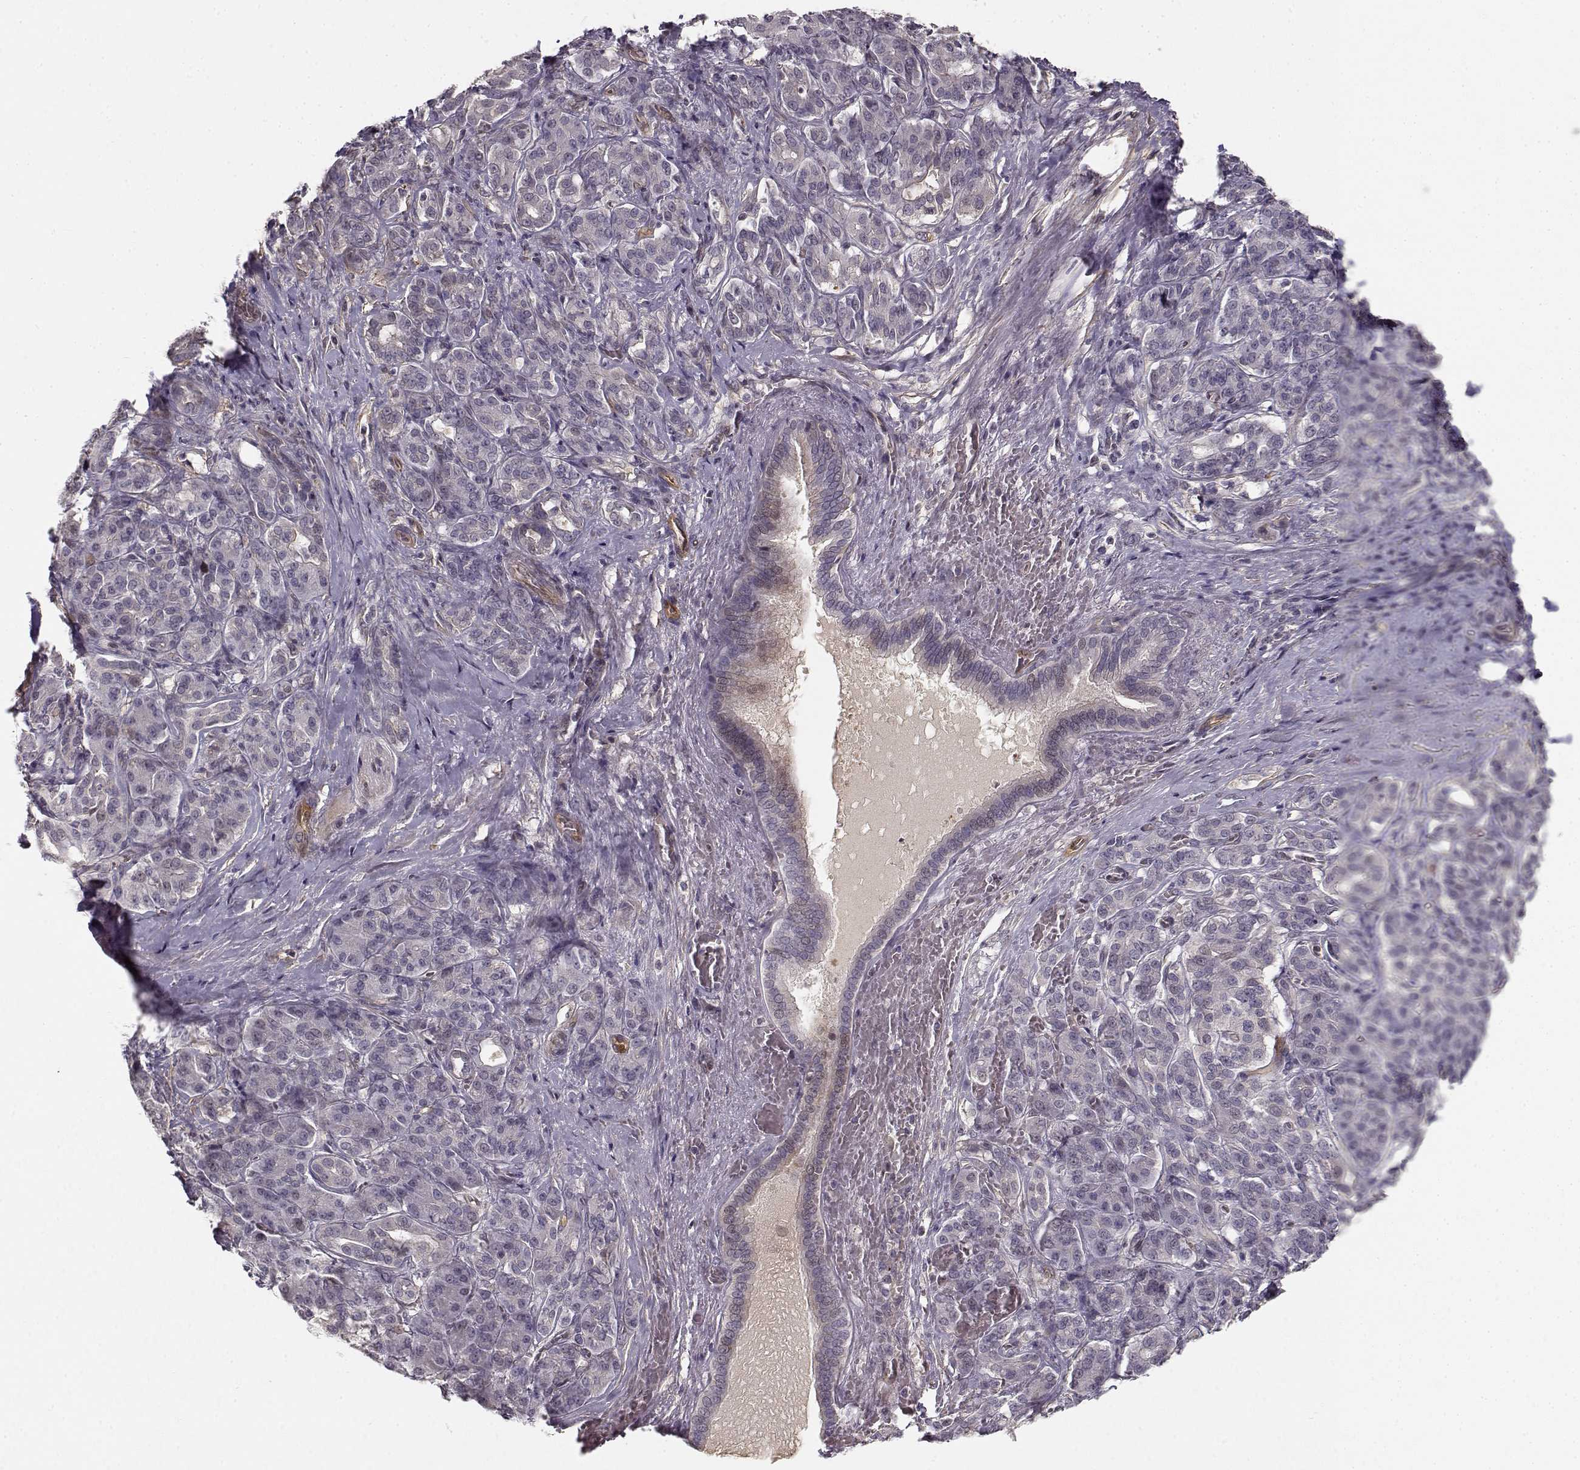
{"staining": {"intensity": "negative", "quantity": "none", "location": "none"}, "tissue": "pancreatic cancer", "cell_type": "Tumor cells", "image_type": "cancer", "snomed": [{"axis": "morphology", "description": "Normal tissue, NOS"}, {"axis": "morphology", "description": "Inflammation, NOS"}, {"axis": "morphology", "description": "Adenocarcinoma, NOS"}, {"axis": "topography", "description": "Pancreas"}], "caption": "DAB (3,3'-diaminobenzidine) immunohistochemical staining of pancreatic adenocarcinoma demonstrates no significant positivity in tumor cells. (DAB immunohistochemistry (IHC) with hematoxylin counter stain).", "gene": "RGS9BP", "patient": {"sex": "male", "age": 57}}